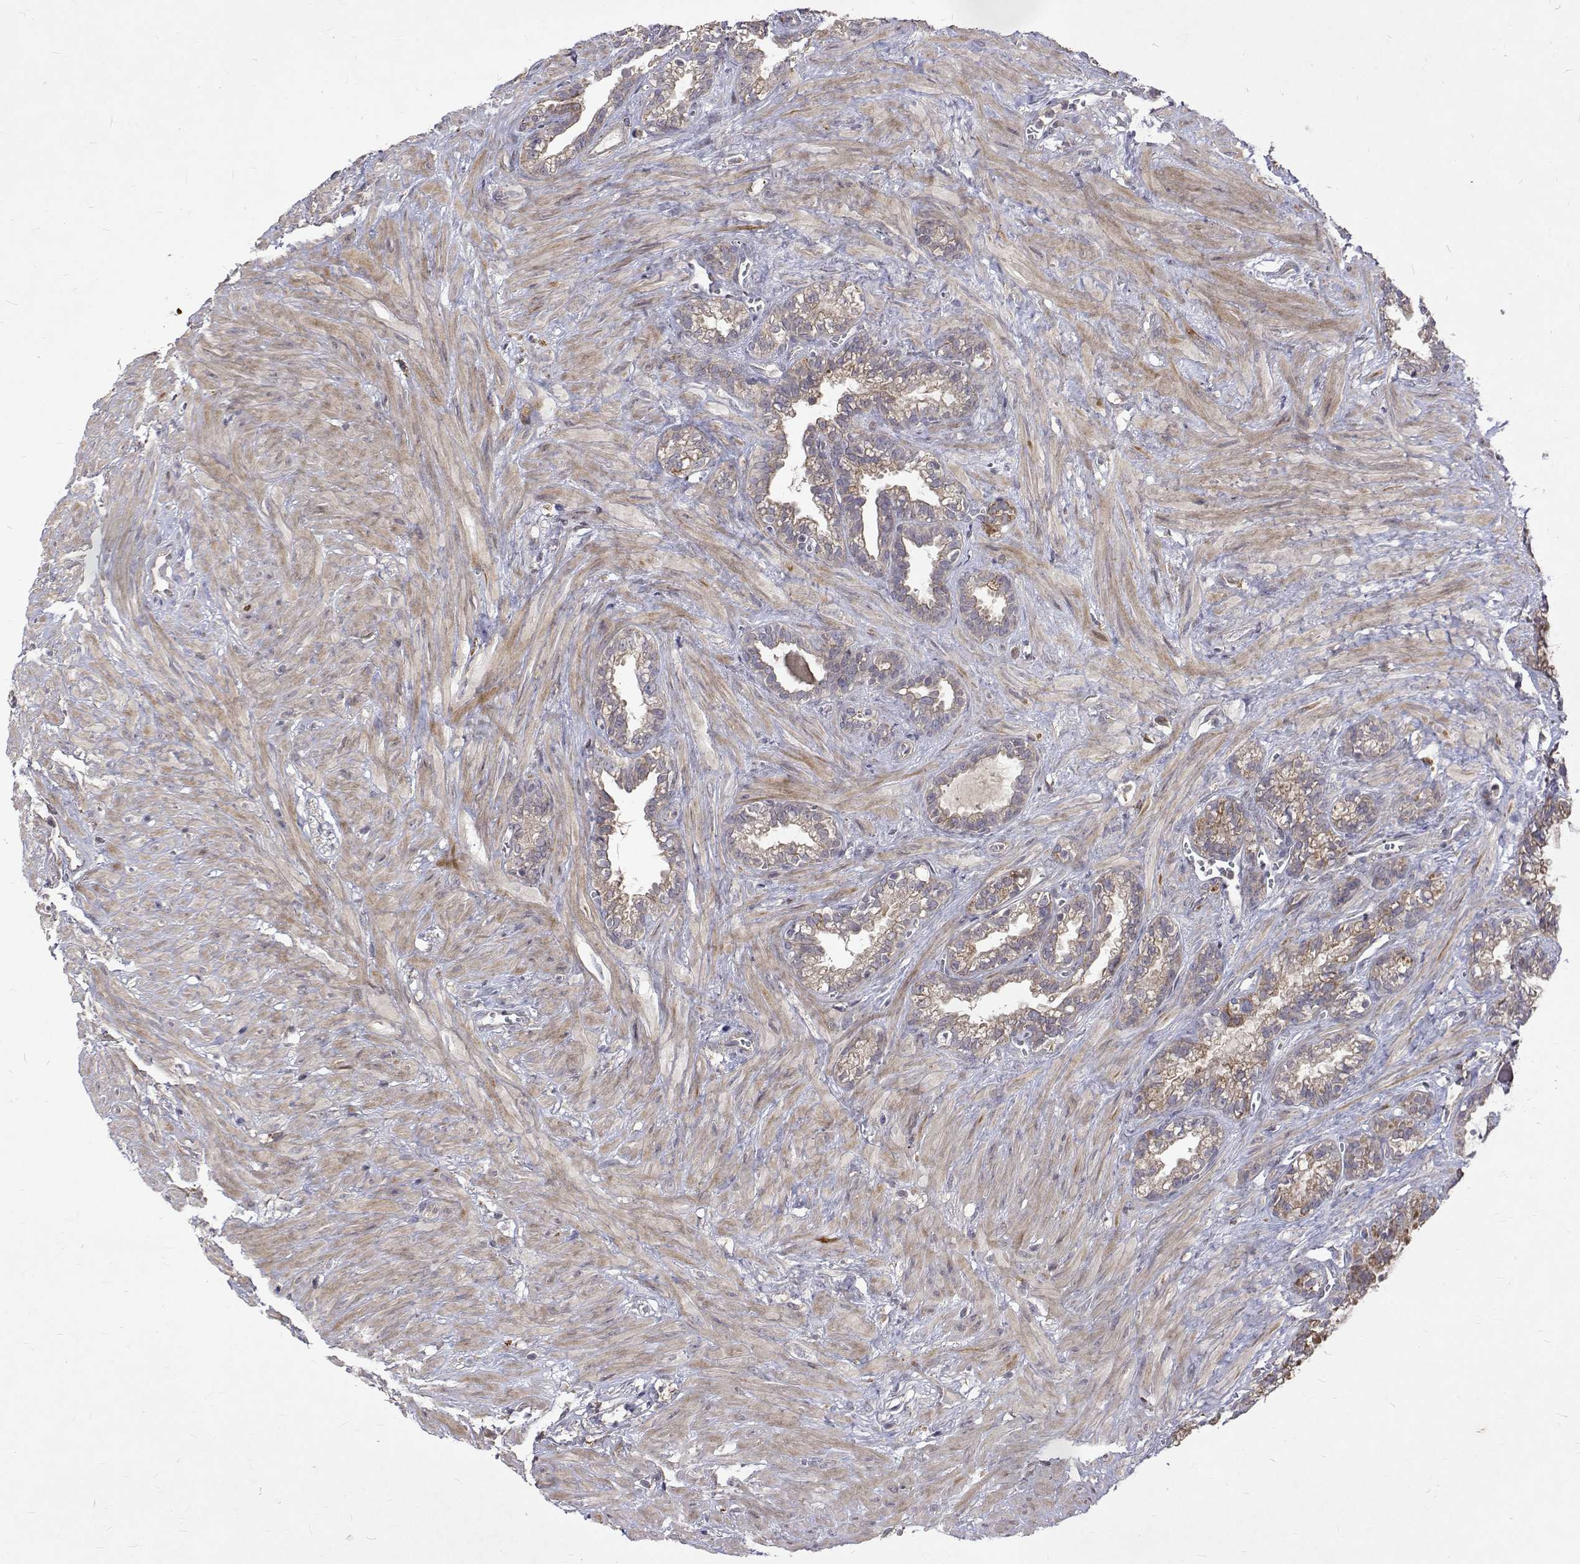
{"staining": {"intensity": "weak", "quantity": "25%-75%", "location": "cytoplasmic/membranous"}, "tissue": "seminal vesicle", "cell_type": "Glandular cells", "image_type": "normal", "snomed": [{"axis": "morphology", "description": "Normal tissue, NOS"}, {"axis": "topography", "description": "Seminal veicle"}], "caption": "This histopathology image reveals immunohistochemistry (IHC) staining of unremarkable human seminal vesicle, with low weak cytoplasmic/membranous positivity in about 25%-75% of glandular cells.", "gene": "ALKBH8", "patient": {"sex": "male", "age": 76}}